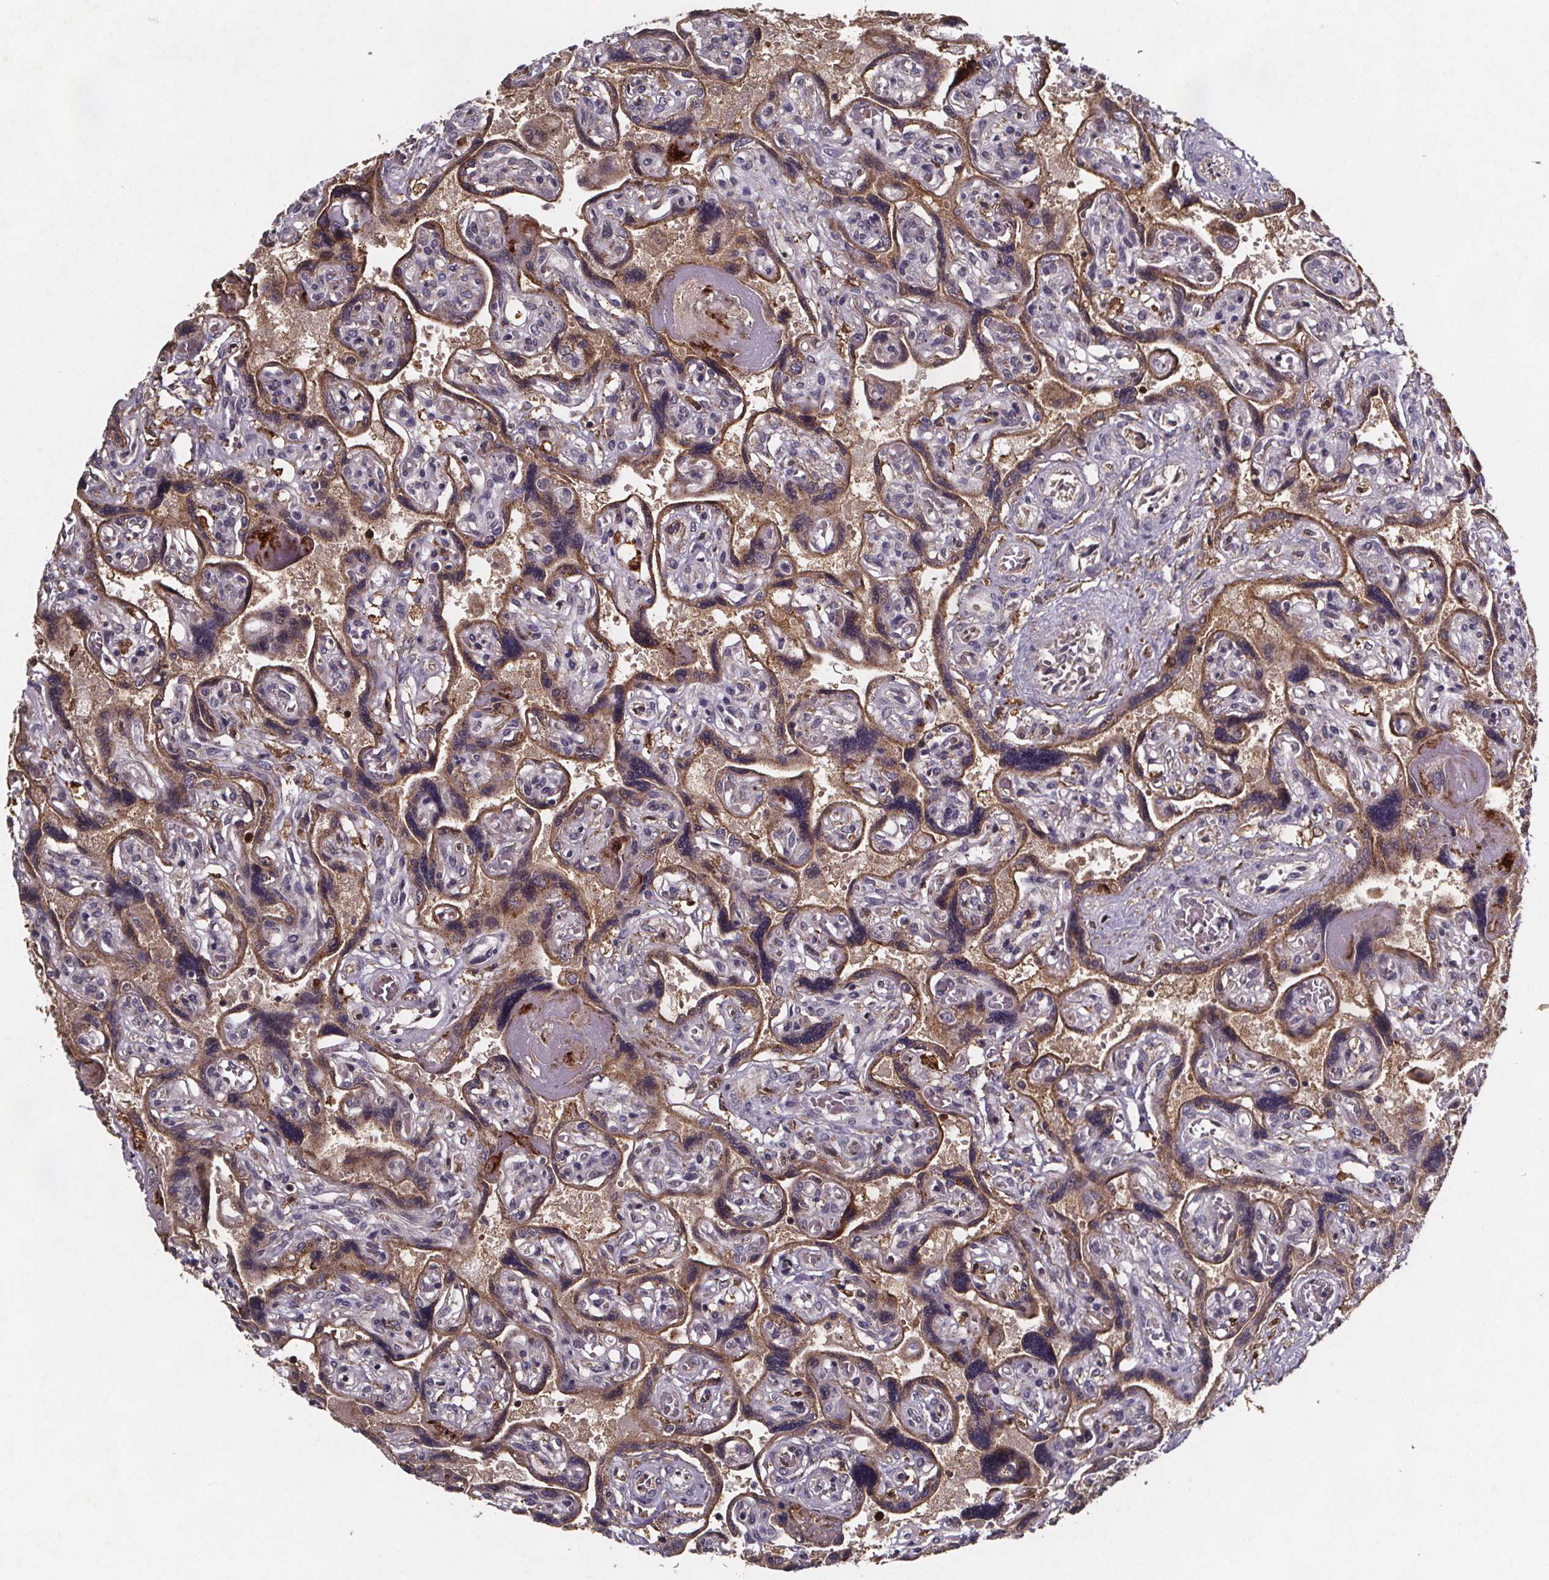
{"staining": {"intensity": "negative", "quantity": "none", "location": "none"}, "tissue": "placenta", "cell_type": "Decidual cells", "image_type": "normal", "snomed": [{"axis": "morphology", "description": "Normal tissue, NOS"}, {"axis": "topography", "description": "Placenta"}], "caption": "IHC micrograph of unremarkable placenta stained for a protein (brown), which shows no expression in decidual cells. (Immunohistochemistry, brightfield microscopy, high magnification).", "gene": "FASTKD3", "patient": {"sex": "female", "age": 32}}